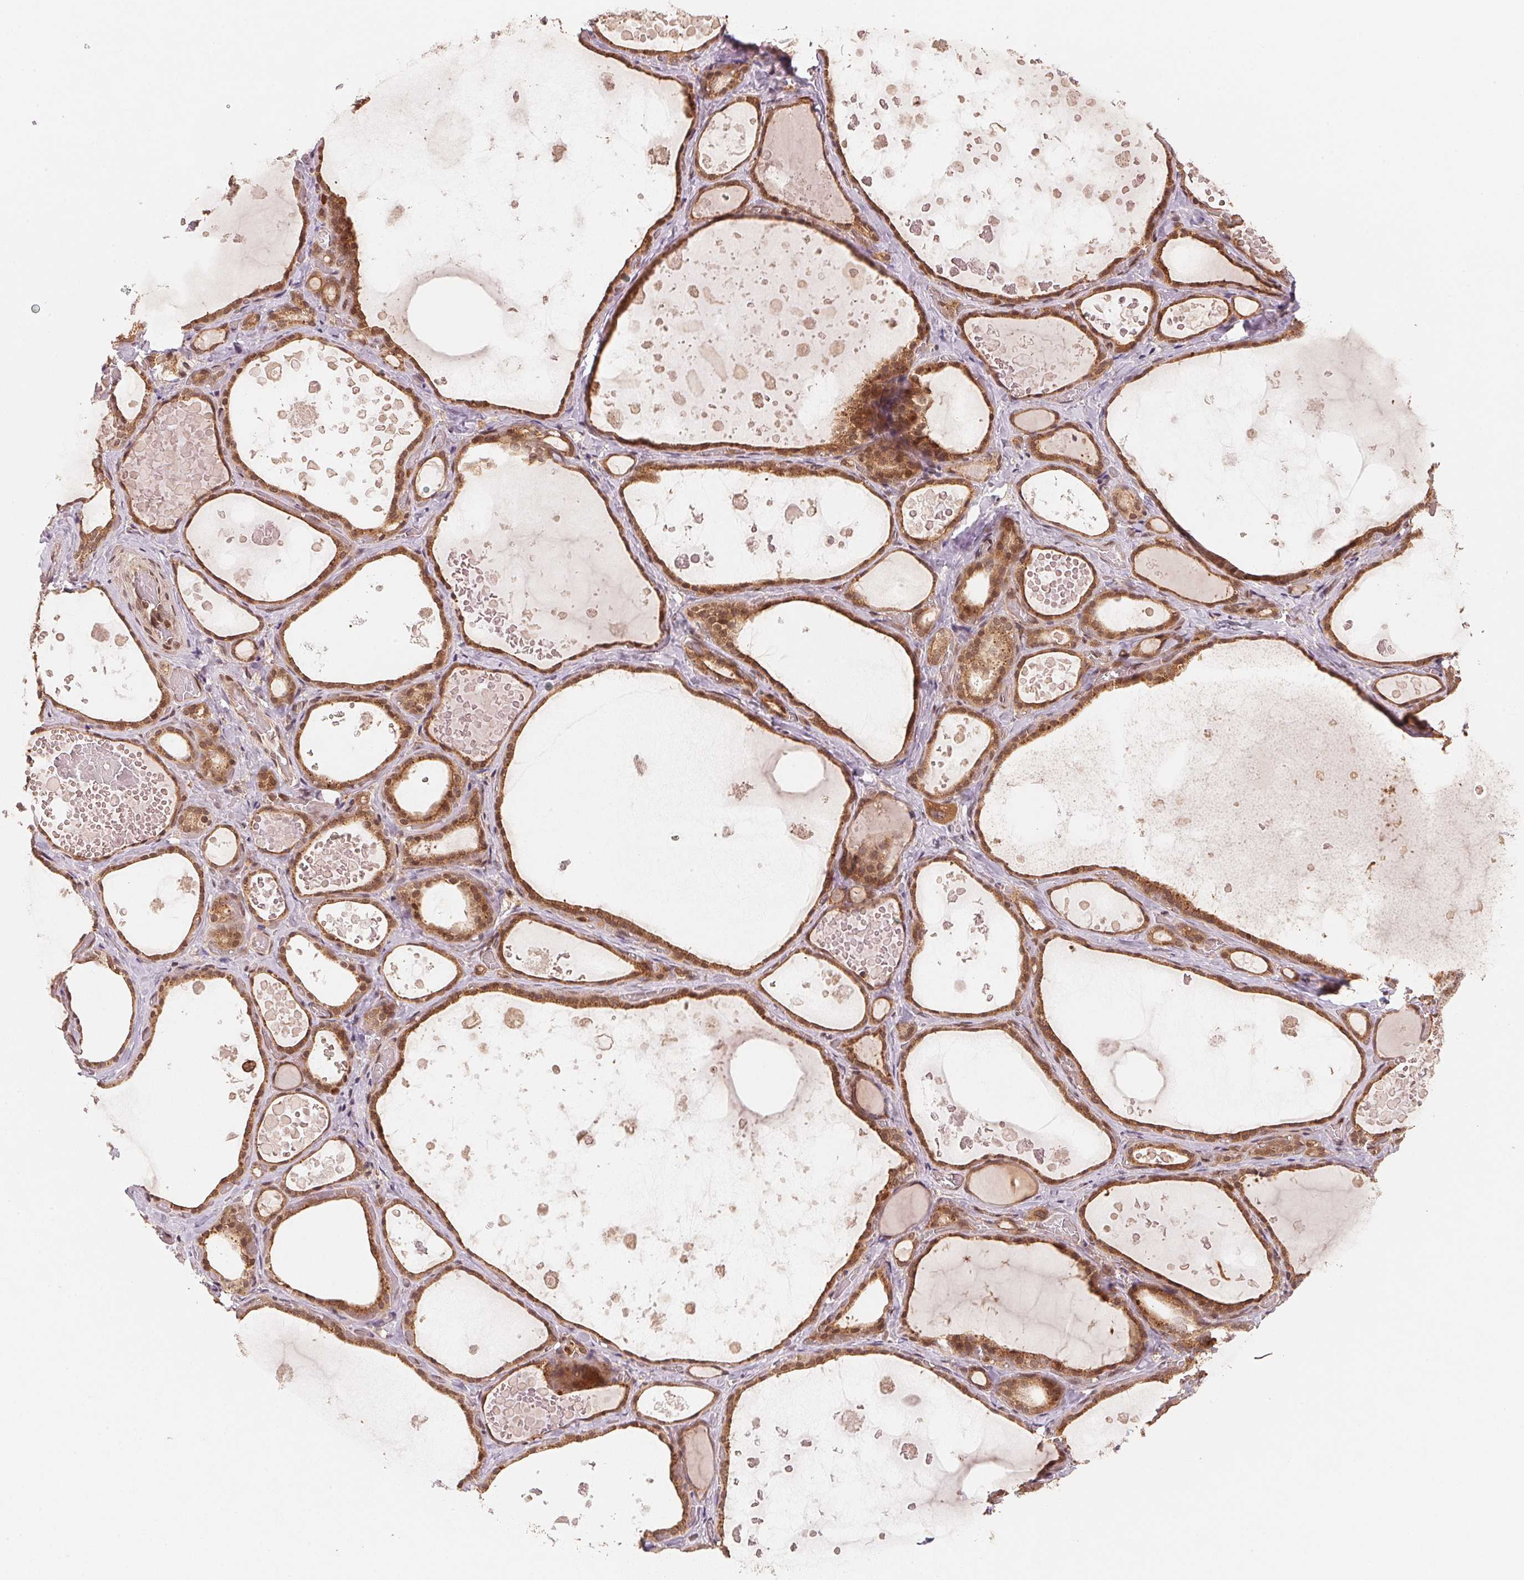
{"staining": {"intensity": "moderate", "quantity": ">75%", "location": "cytoplasmic/membranous,nuclear"}, "tissue": "thyroid gland", "cell_type": "Glandular cells", "image_type": "normal", "snomed": [{"axis": "morphology", "description": "Normal tissue, NOS"}, {"axis": "topography", "description": "Thyroid gland"}], "caption": "IHC image of unremarkable human thyroid gland stained for a protein (brown), which shows medium levels of moderate cytoplasmic/membranous,nuclear expression in approximately >75% of glandular cells.", "gene": "CCDC102B", "patient": {"sex": "female", "age": 56}}